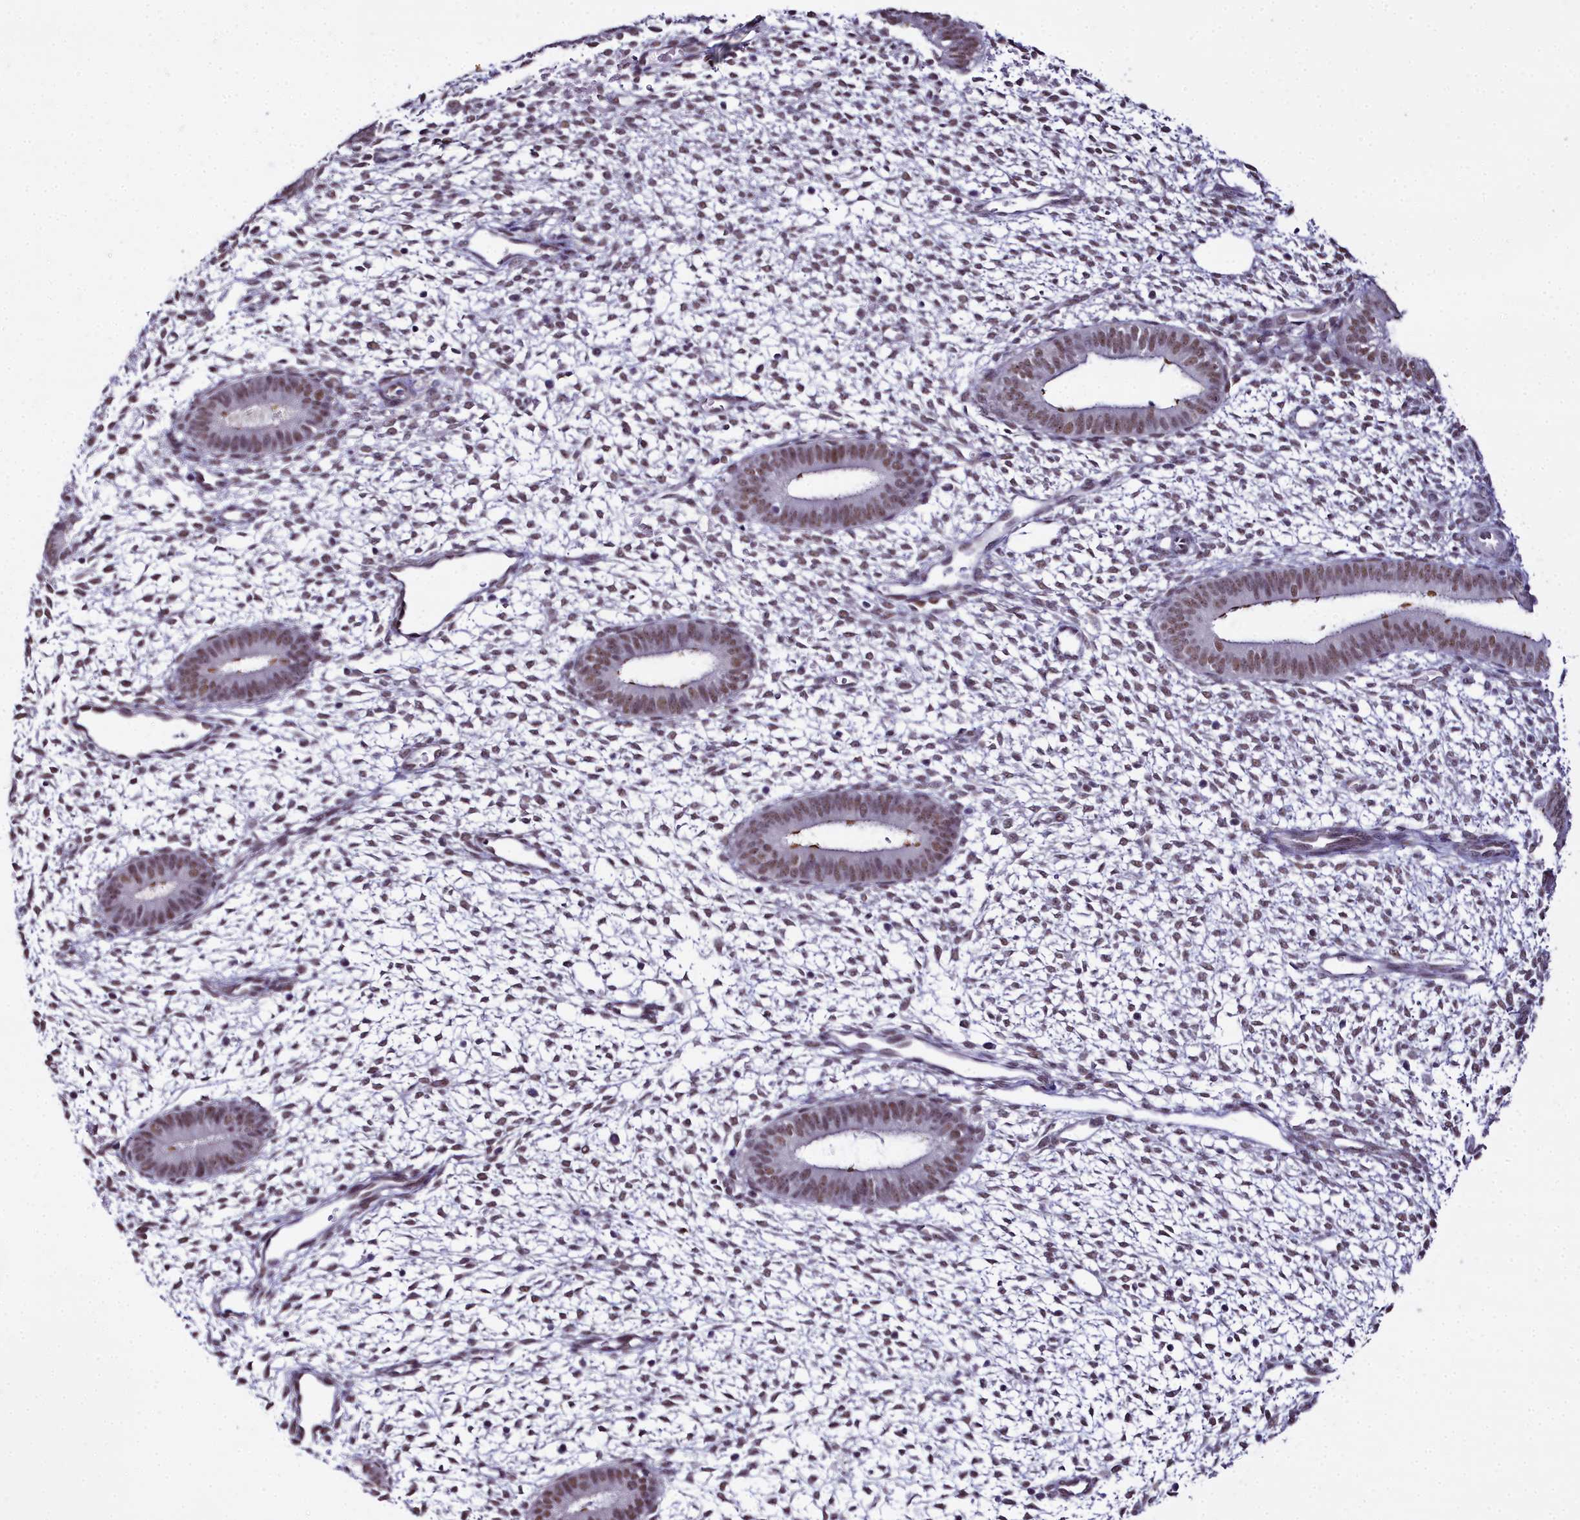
{"staining": {"intensity": "moderate", "quantity": ">75%", "location": "nuclear"}, "tissue": "endometrium", "cell_type": "Cells in endometrial stroma", "image_type": "normal", "snomed": [{"axis": "morphology", "description": "Normal tissue, NOS"}, {"axis": "topography", "description": "Endometrium"}], "caption": "A brown stain shows moderate nuclear positivity of a protein in cells in endometrial stroma of normal human endometrium. The protein of interest is shown in brown color, while the nuclei are stained blue.", "gene": "RBM12", "patient": {"sex": "female", "age": 46}}